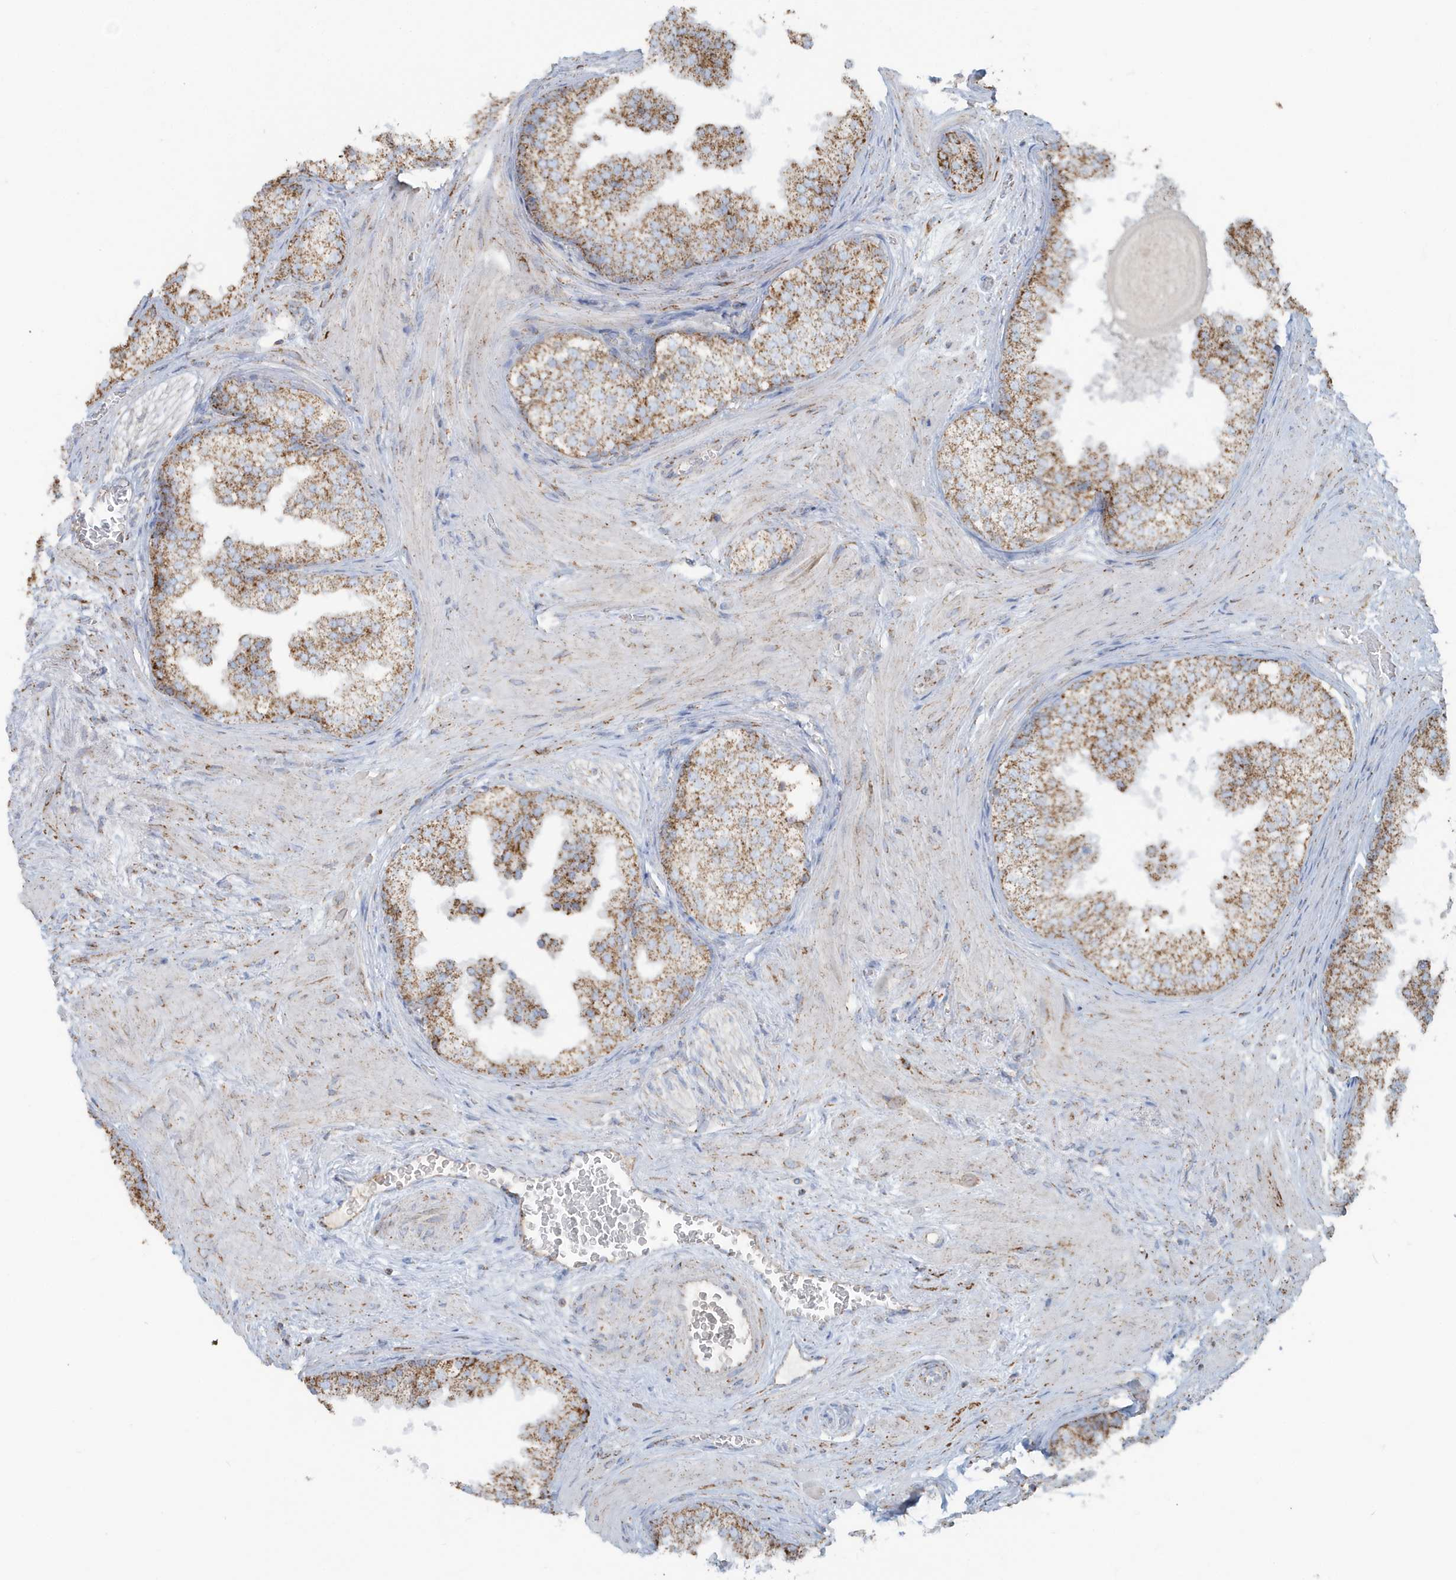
{"staining": {"intensity": "moderate", "quantity": ">75%", "location": "cytoplasmic/membranous"}, "tissue": "prostate", "cell_type": "Glandular cells", "image_type": "normal", "snomed": [{"axis": "morphology", "description": "Normal tissue, NOS"}, {"axis": "topography", "description": "Prostate"}], "caption": "Protein positivity by immunohistochemistry (IHC) reveals moderate cytoplasmic/membranous positivity in about >75% of glandular cells in benign prostate.", "gene": "RAB11FIP3", "patient": {"sex": "male", "age": 48}}